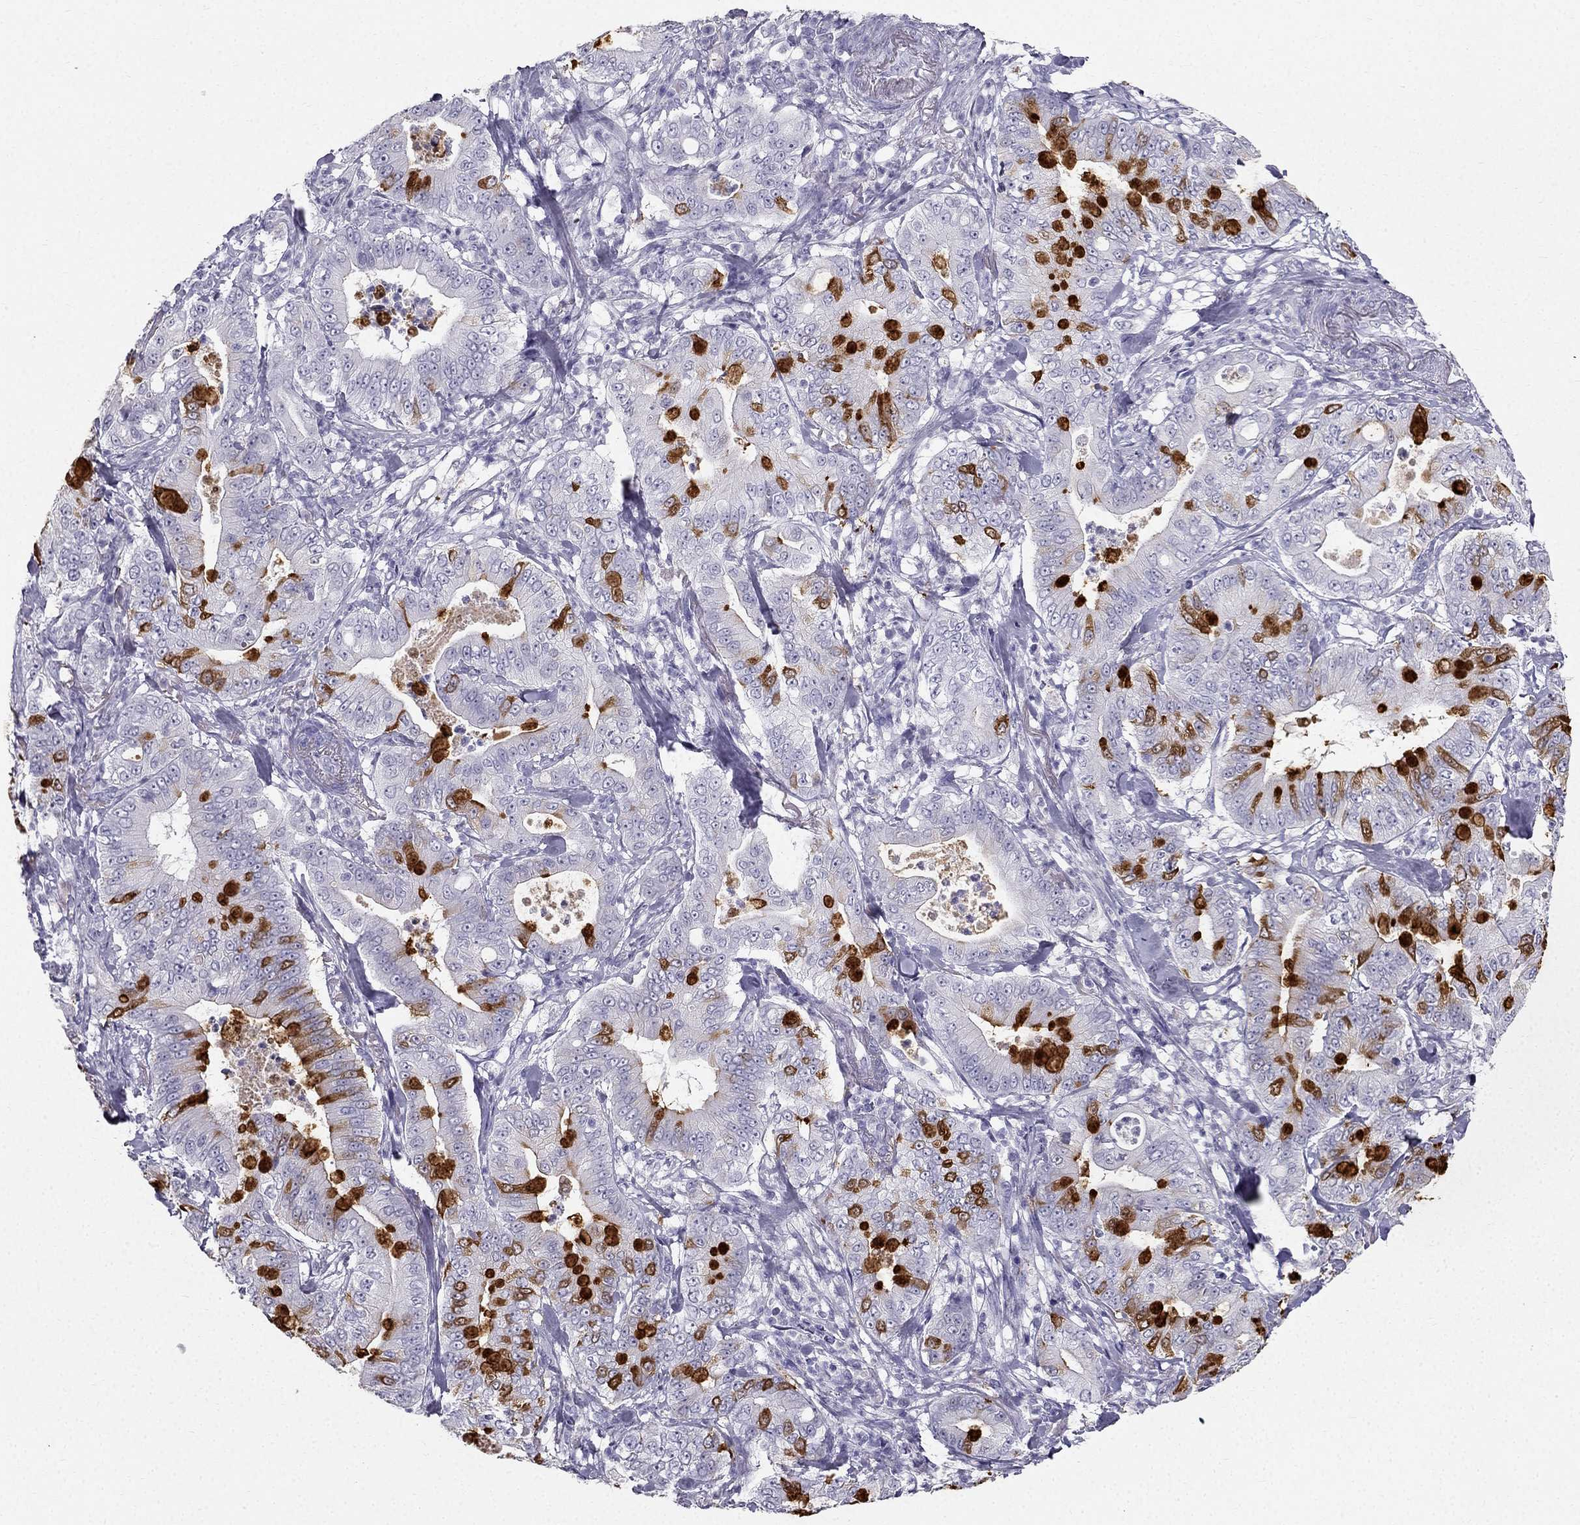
{"staining": {"intensity": "strong", "quantity": "<25%", "location": "cytoplasmic/membranous"}, "tissue": "pancreatic cancer", "cell_type": "Tumor cells", "image_type": "cancer", "snomed": [{"axis": "morphology", "description": "Adenocarcinoma, NOS"}, {"axis": "topography", "description": "Pancreas"}], "caption": "This is an image of IHC staining of adenocarcinoma (pancreatic), which shows strong staining in the cytoplasmic/membranous of tumor cells.", "gene": "TFF3", "patient": {"sex": "male", "age": 71}}